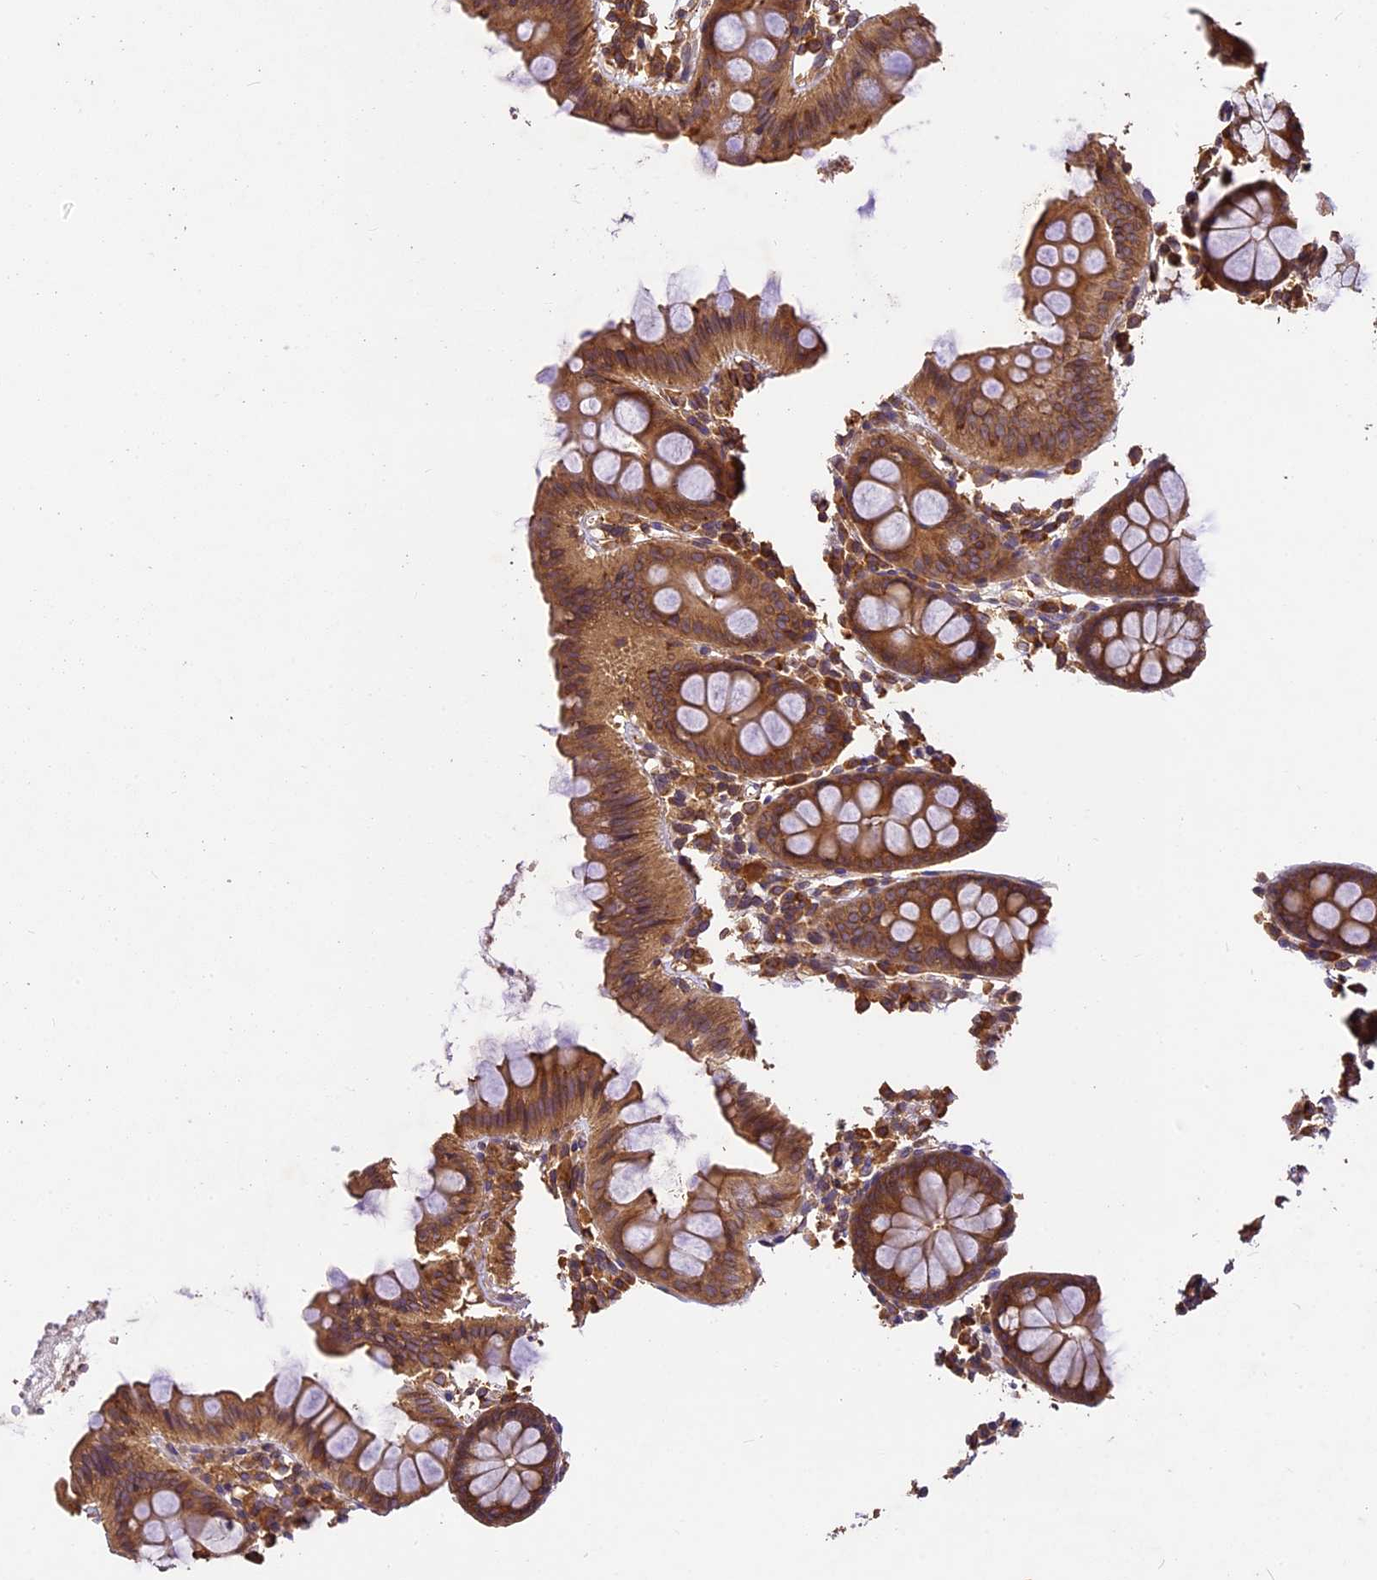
{"staining": {"intensity": "weak", "quantity": ">75%", "location": "cytoplasmic/membranous"}, "tissue": "colon", "cell_type": "Endothelial cells", "image_type": "normal", "snomed": [{"axis": "morphology", "description": "Normal tissue, NOS"}, {"axis": "topography", "description": "Colon"}], "caption": "IHC micrograph of benign human colon stained for a protein (brown), which demonstrates low levels of weak cytoplasmic/membranous expression in about >75% of endothelial cells.", "gene": "BRAP", "patient": {"sex": "male", "age": 75}}